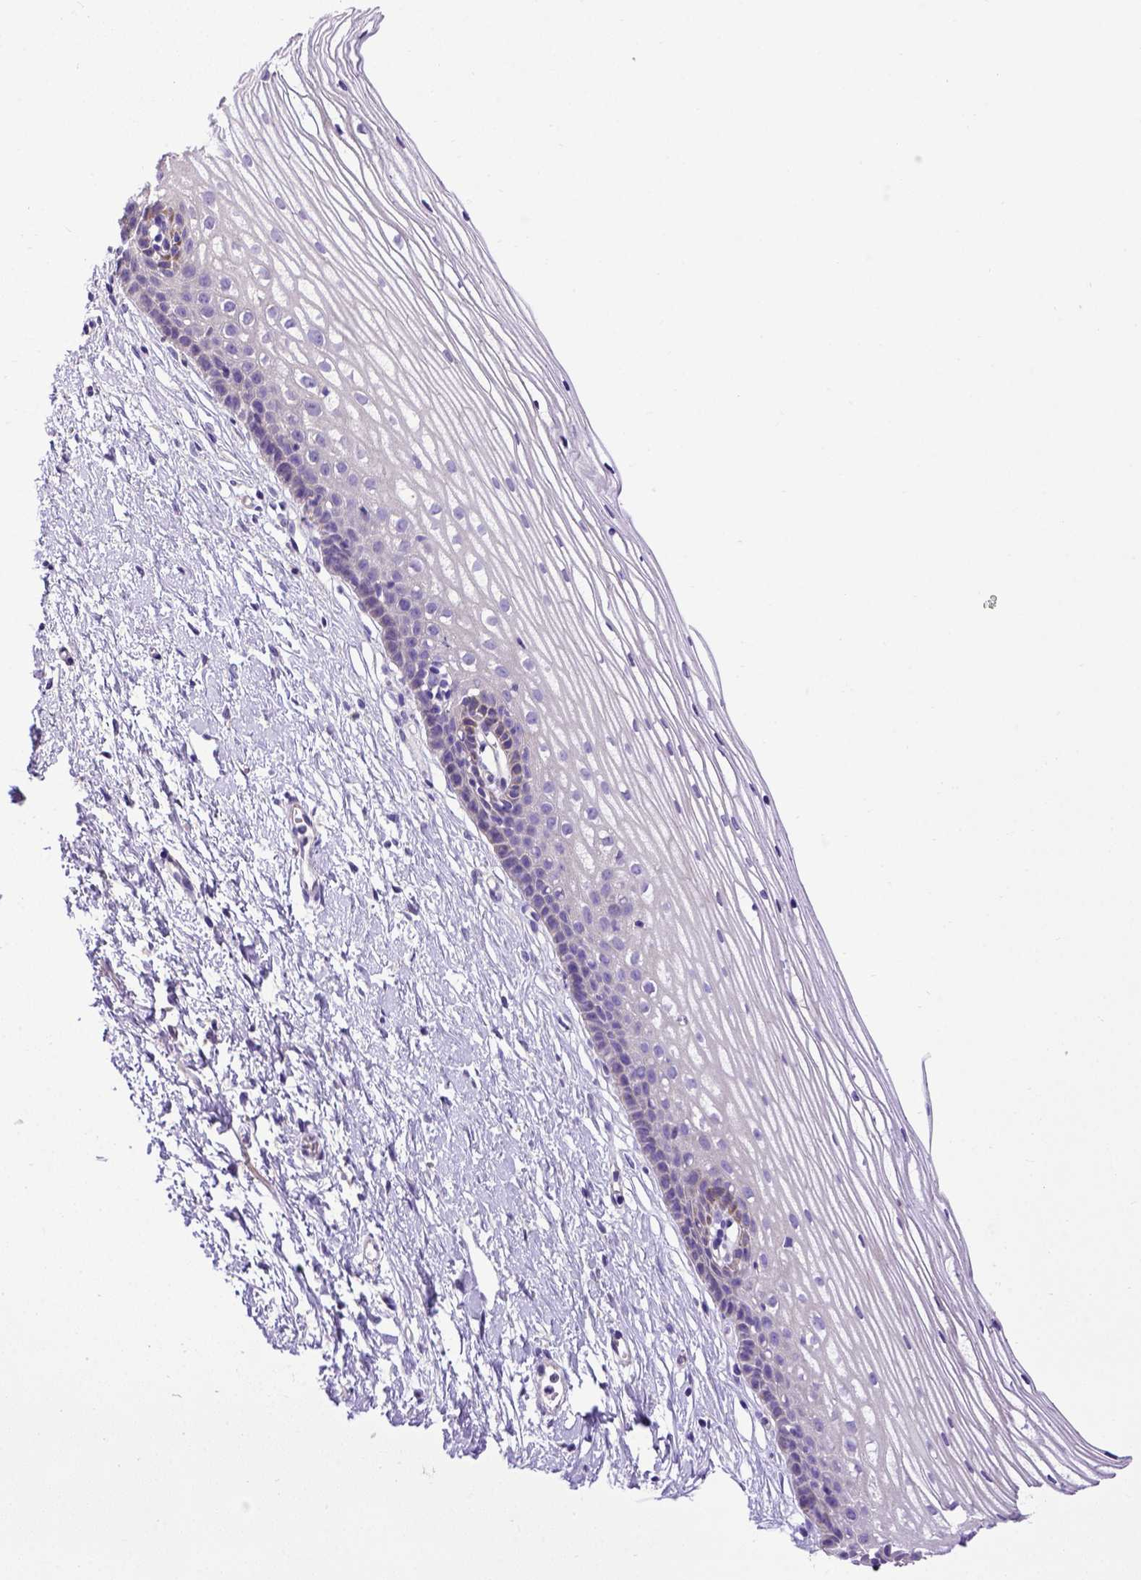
{"staining": {"intensity": "negative", "quantity": "none", "location": "none"}, "tissue": "cervix", "cell_type": "Glandular cells", "image_type": "normal", "snomed": [{"axis": "morphology", "description": "Normal tissue, NOS"}, {"axis": "topography", "description": "Cervix"}], "caption": "Glandular cells are negative for brown protein staining in normal cervix. (Brightfield microscopy of DAB (3,3'-diaminobenzidine) IHC at high magnification).", "gene": "ADAM12", "patient": {"sex": "female", "age": 40}}